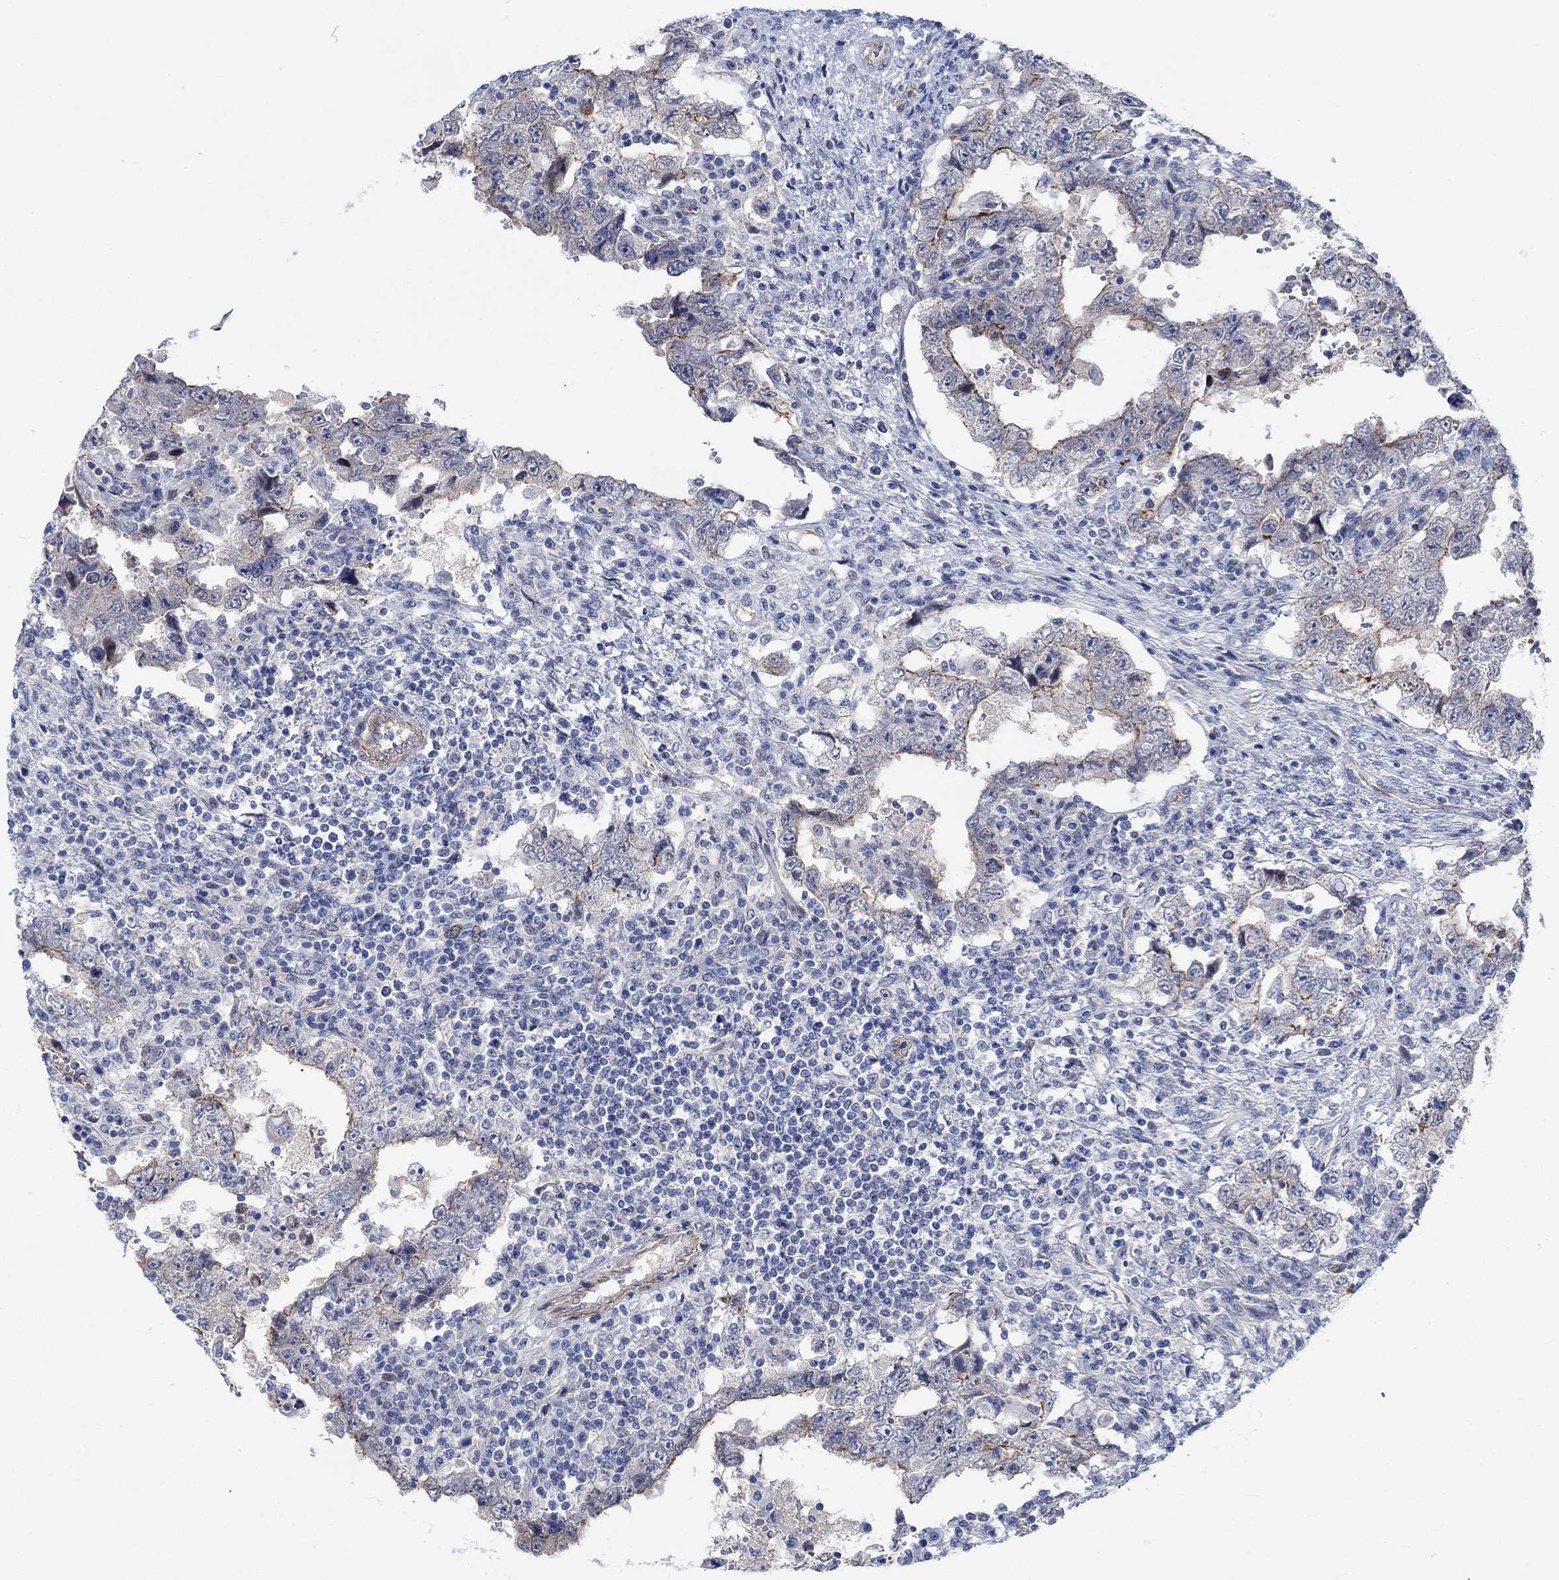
{"staining": {"intensity": "strong", "quantity": "<25%", "location": "cytoplasmic/membranous"}, "tissue": "testis cancer", "cell_type": "Tumor cells", "image_type": "cancer", "snomed": [{"axis": "morphology", "description": "Carcinoma, Embryonal, NOS"}, {"axis": "topography", "description": "Testis"}], "caption": "Immunohistochemical staining of testis cancer (embryonal carcinoma) displays medium levels of strong cytoplasmic/membranous staining in about <25% of tumor cells.", "gene": "KCNH8", "patient": {"sex": "male", "age": 26}}